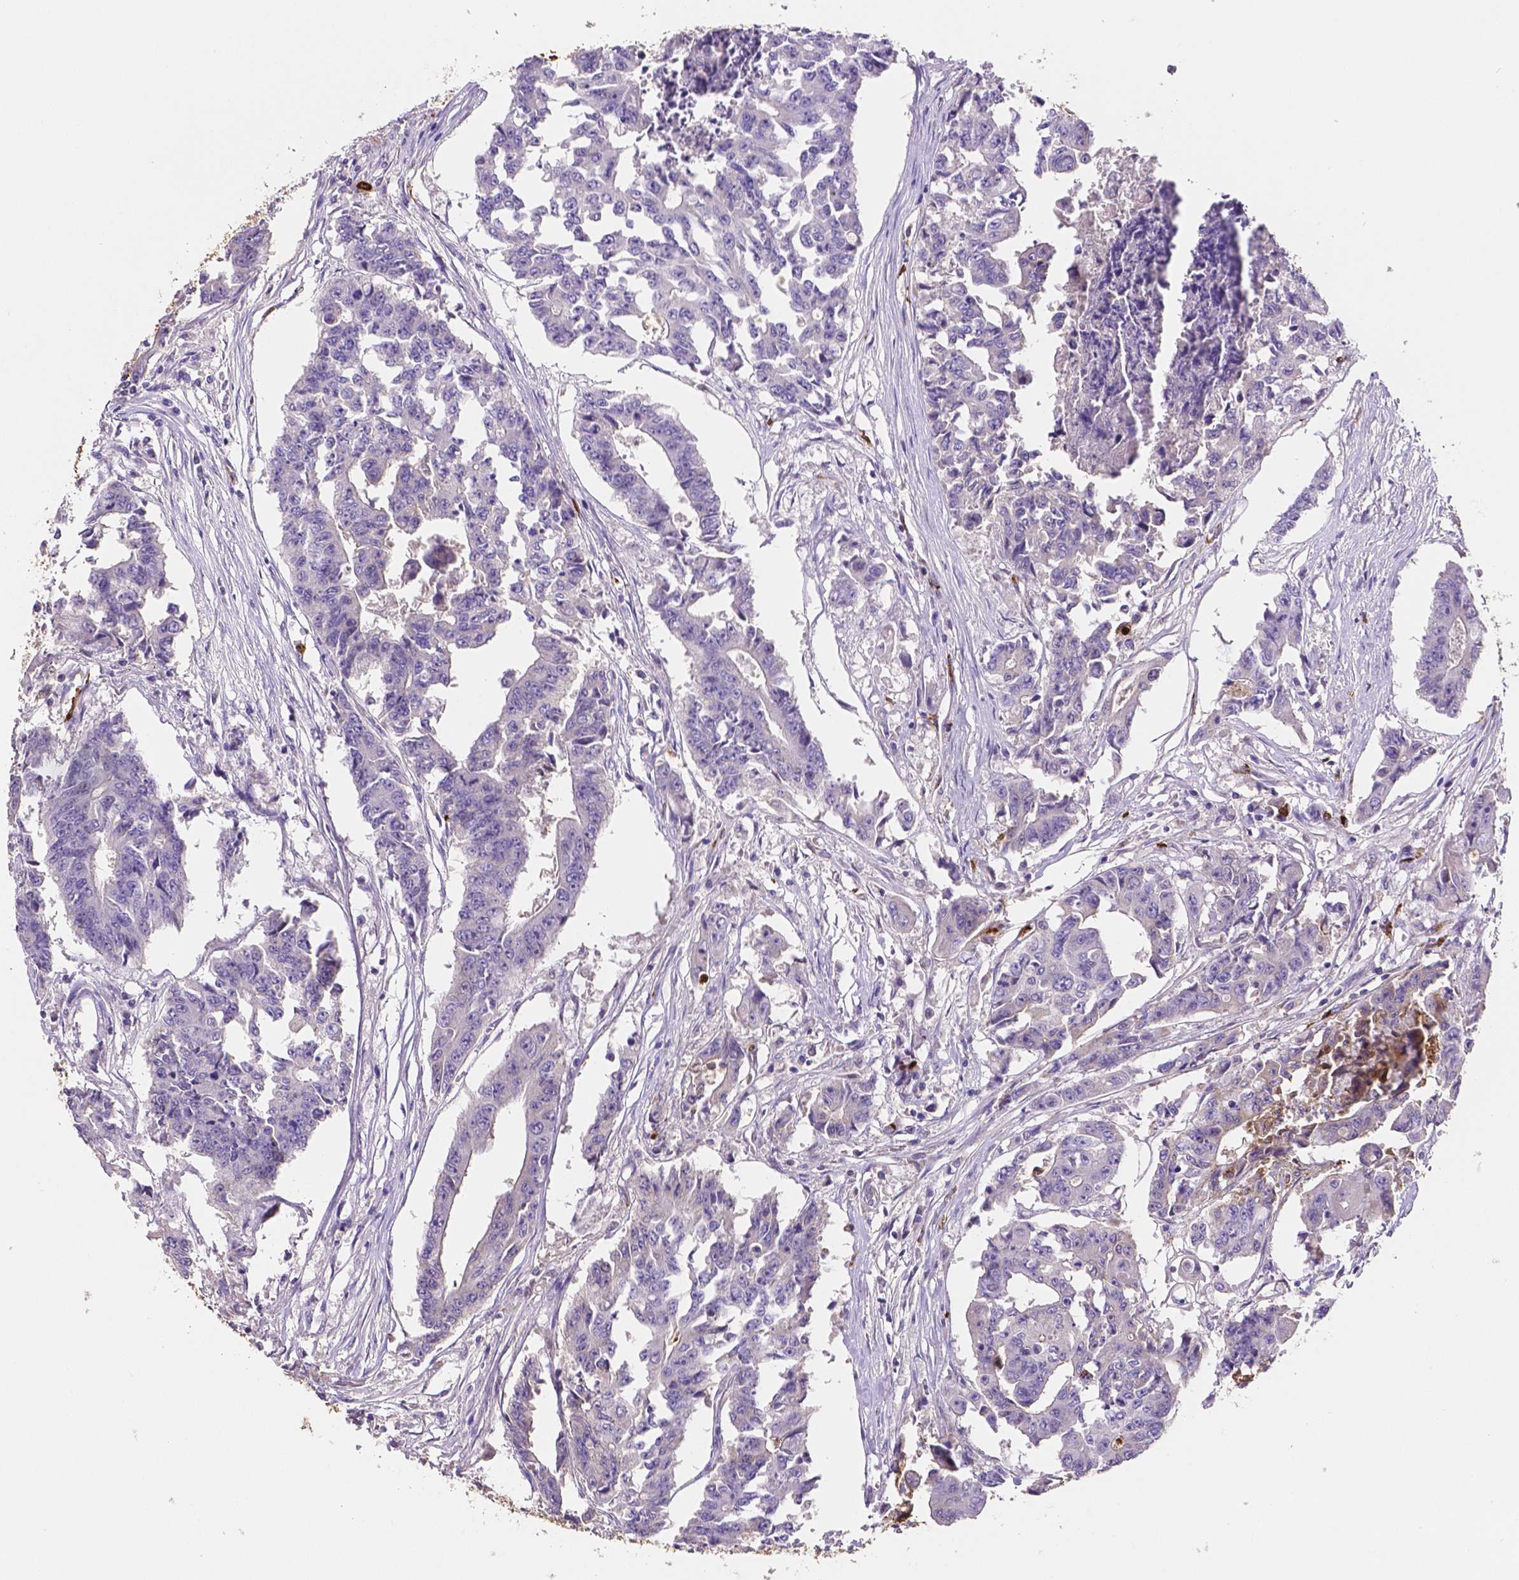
{"staining": {"intensity": "negative", "quantity": "none", "location": "none"}, "tissue": "colorectal cancer", "cell_type": "Tumor cells", "image_type": "cancer", "snomed": [{"axis": "morphology", "description": "Adenocarcinoma, NOS"}, {"axis": "topography", "description": "Rectum"}], "caption": "Human colorectal cancer (adenocarcinoma) stained for a protein using IHC demonstrates no positivity in tumor cells.", "gene": "MMP9", "patient": {"sex": "male", "age": 54}}